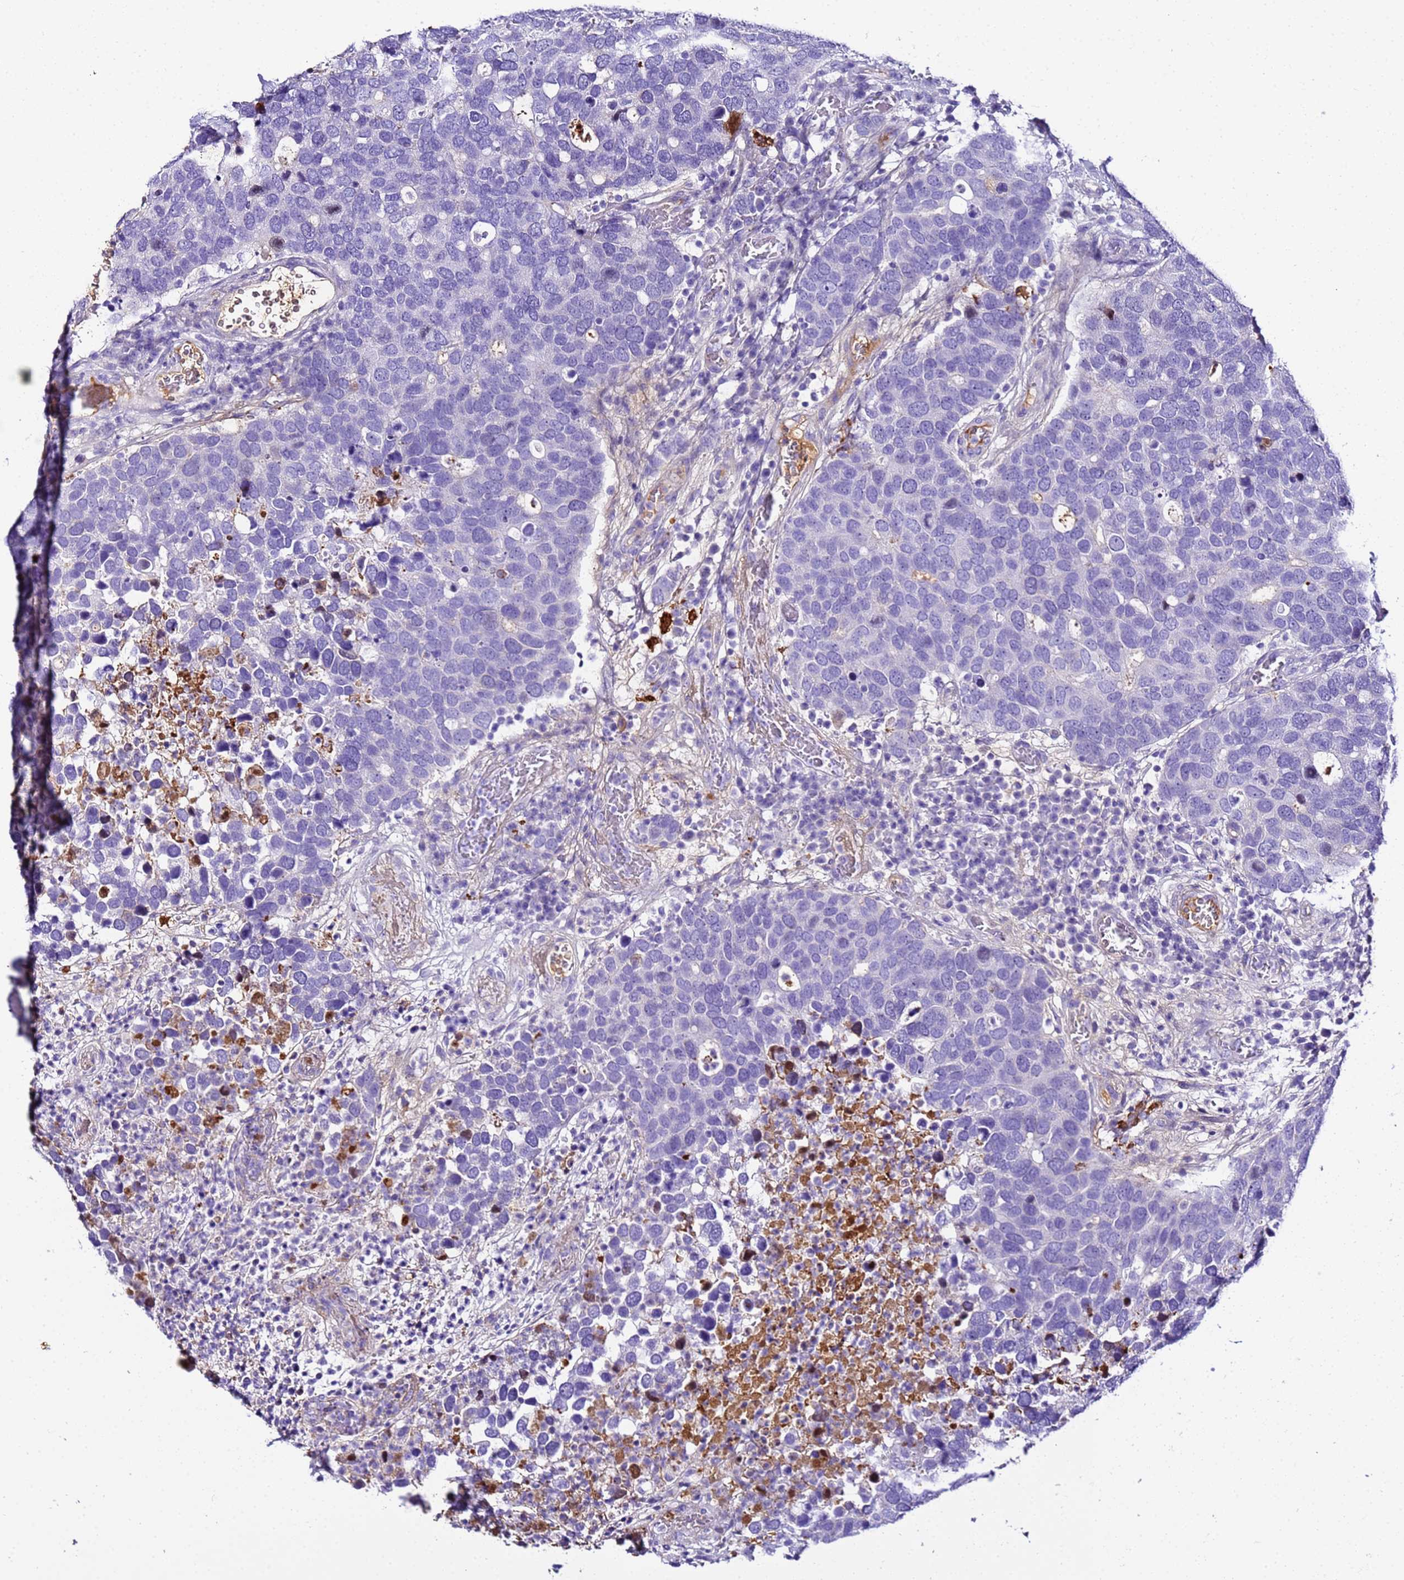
{"staining": {"intensity": "negative", "quantity": "none", "location": "none"}, "tissue": "breast cancer", "cell_type": "Tumor cells", "image_type": "cancer", "snomed": [{"axis": "morphology", "description": "Duct carcinoma"}, {"axis": "topography", "description": "Breast"}], "caption": "This histopathology image is of breast cancer (infiltrating ductal carcinoma) stained with IHC to label a protein in brown with the nuclei are counter-stained blue. There is no positivity in tumor cells.", "gene": "CFHR2", "patient": {"sex": "female", "age": 83}}